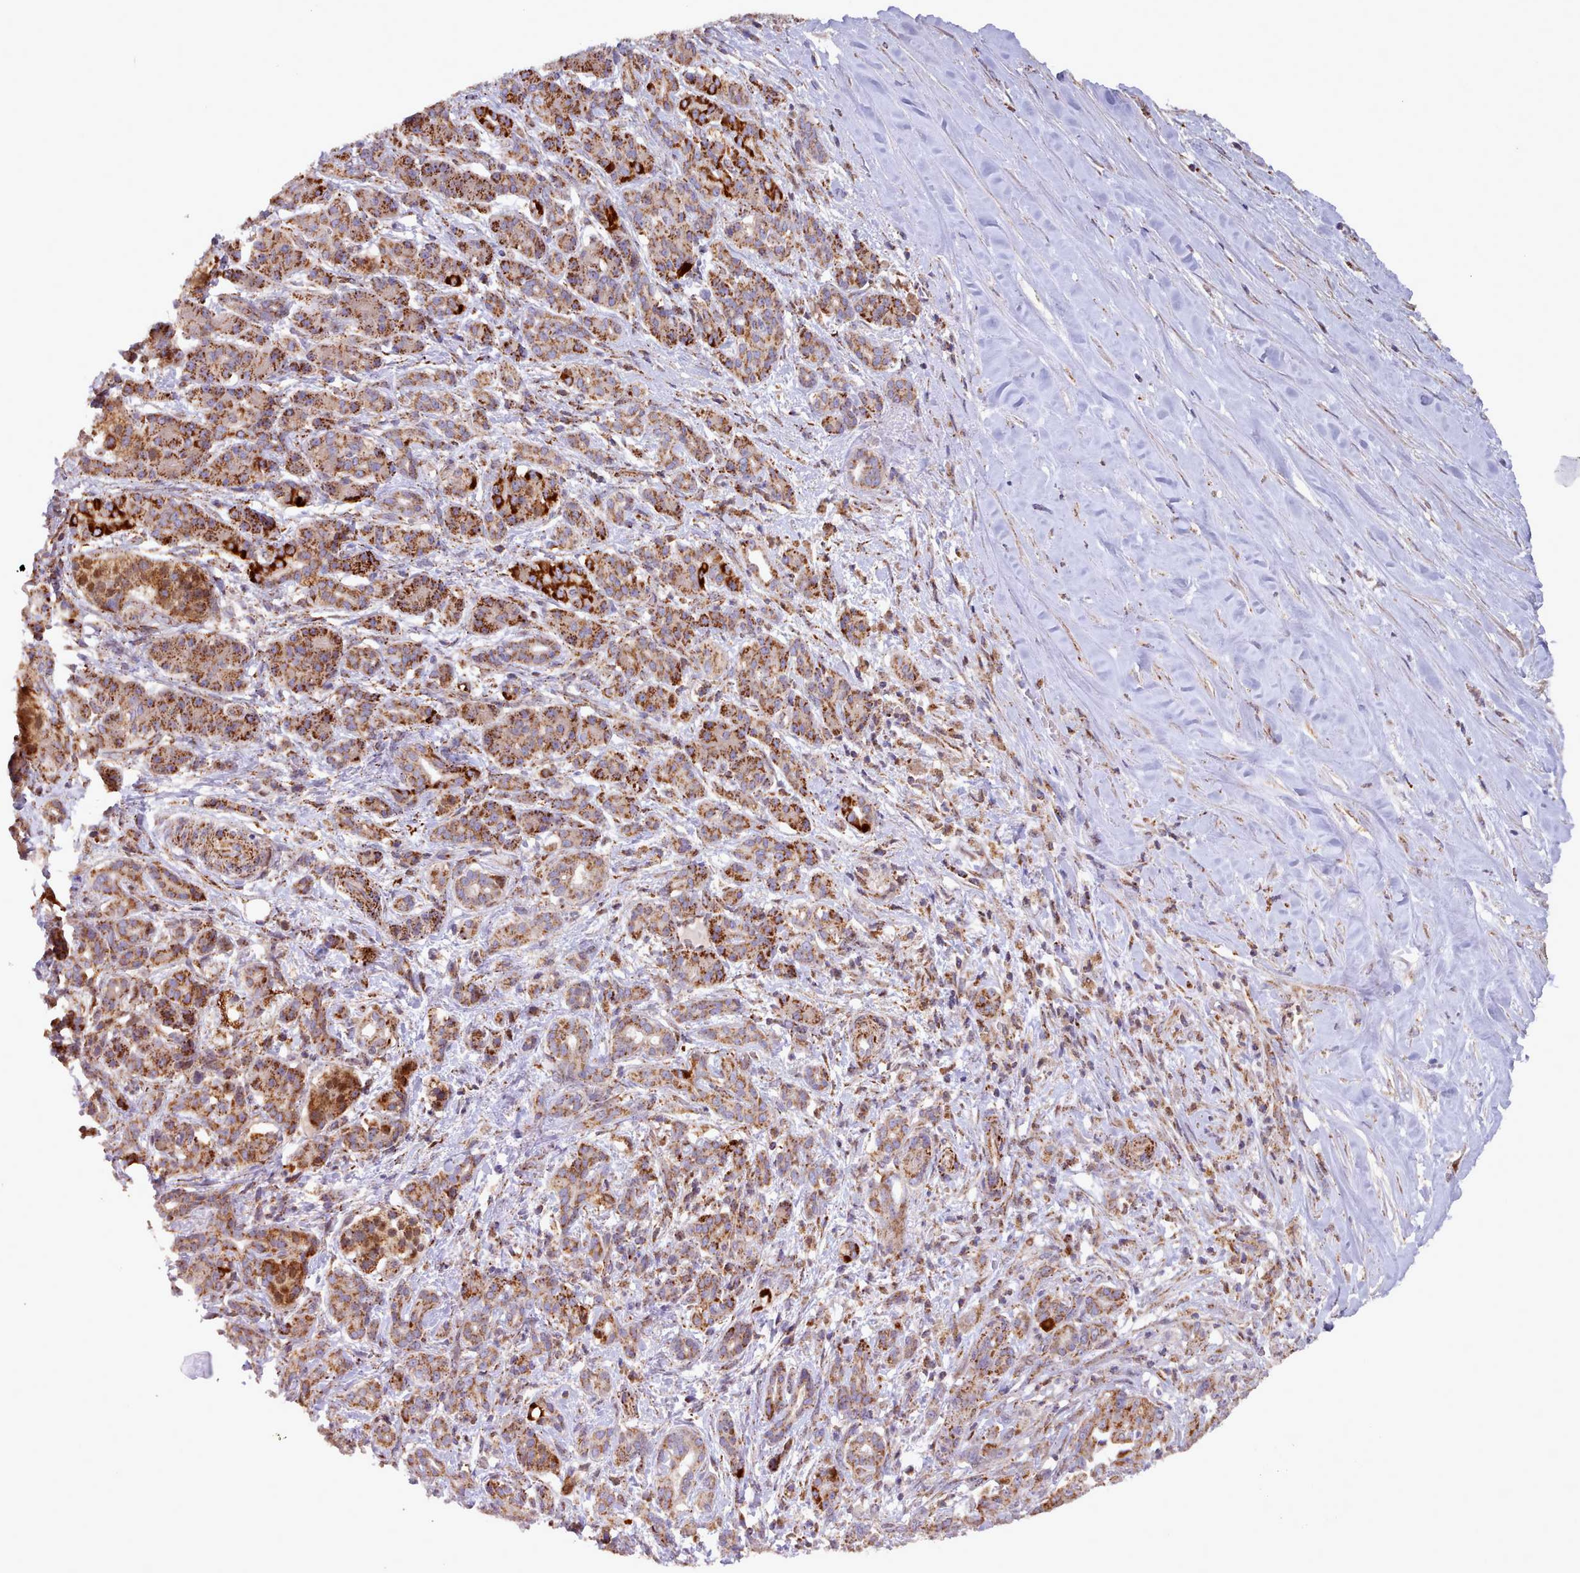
{"staining": {"intensity": "moderate", "quantity": ">75%", "location": "cytoplasmic/membranous"}, "tissue": "pancreatic cancer", "cell_type": "Tumor cells", "image_type": "cancer", "snomed": [{"axis": "morphology", "description": "Adenocarcinoma, NOS"}, {"axis": "topography", "description": "Pancreas"}], "caption": "Pancreatic cancer (adenocarcinoma) tissue demonstrates moderate cytoplasmic/membranous positivity in approximately >75% of tumor cells", "gene": "HSDL2", "patient": {"sex": "male", "age": 57}}